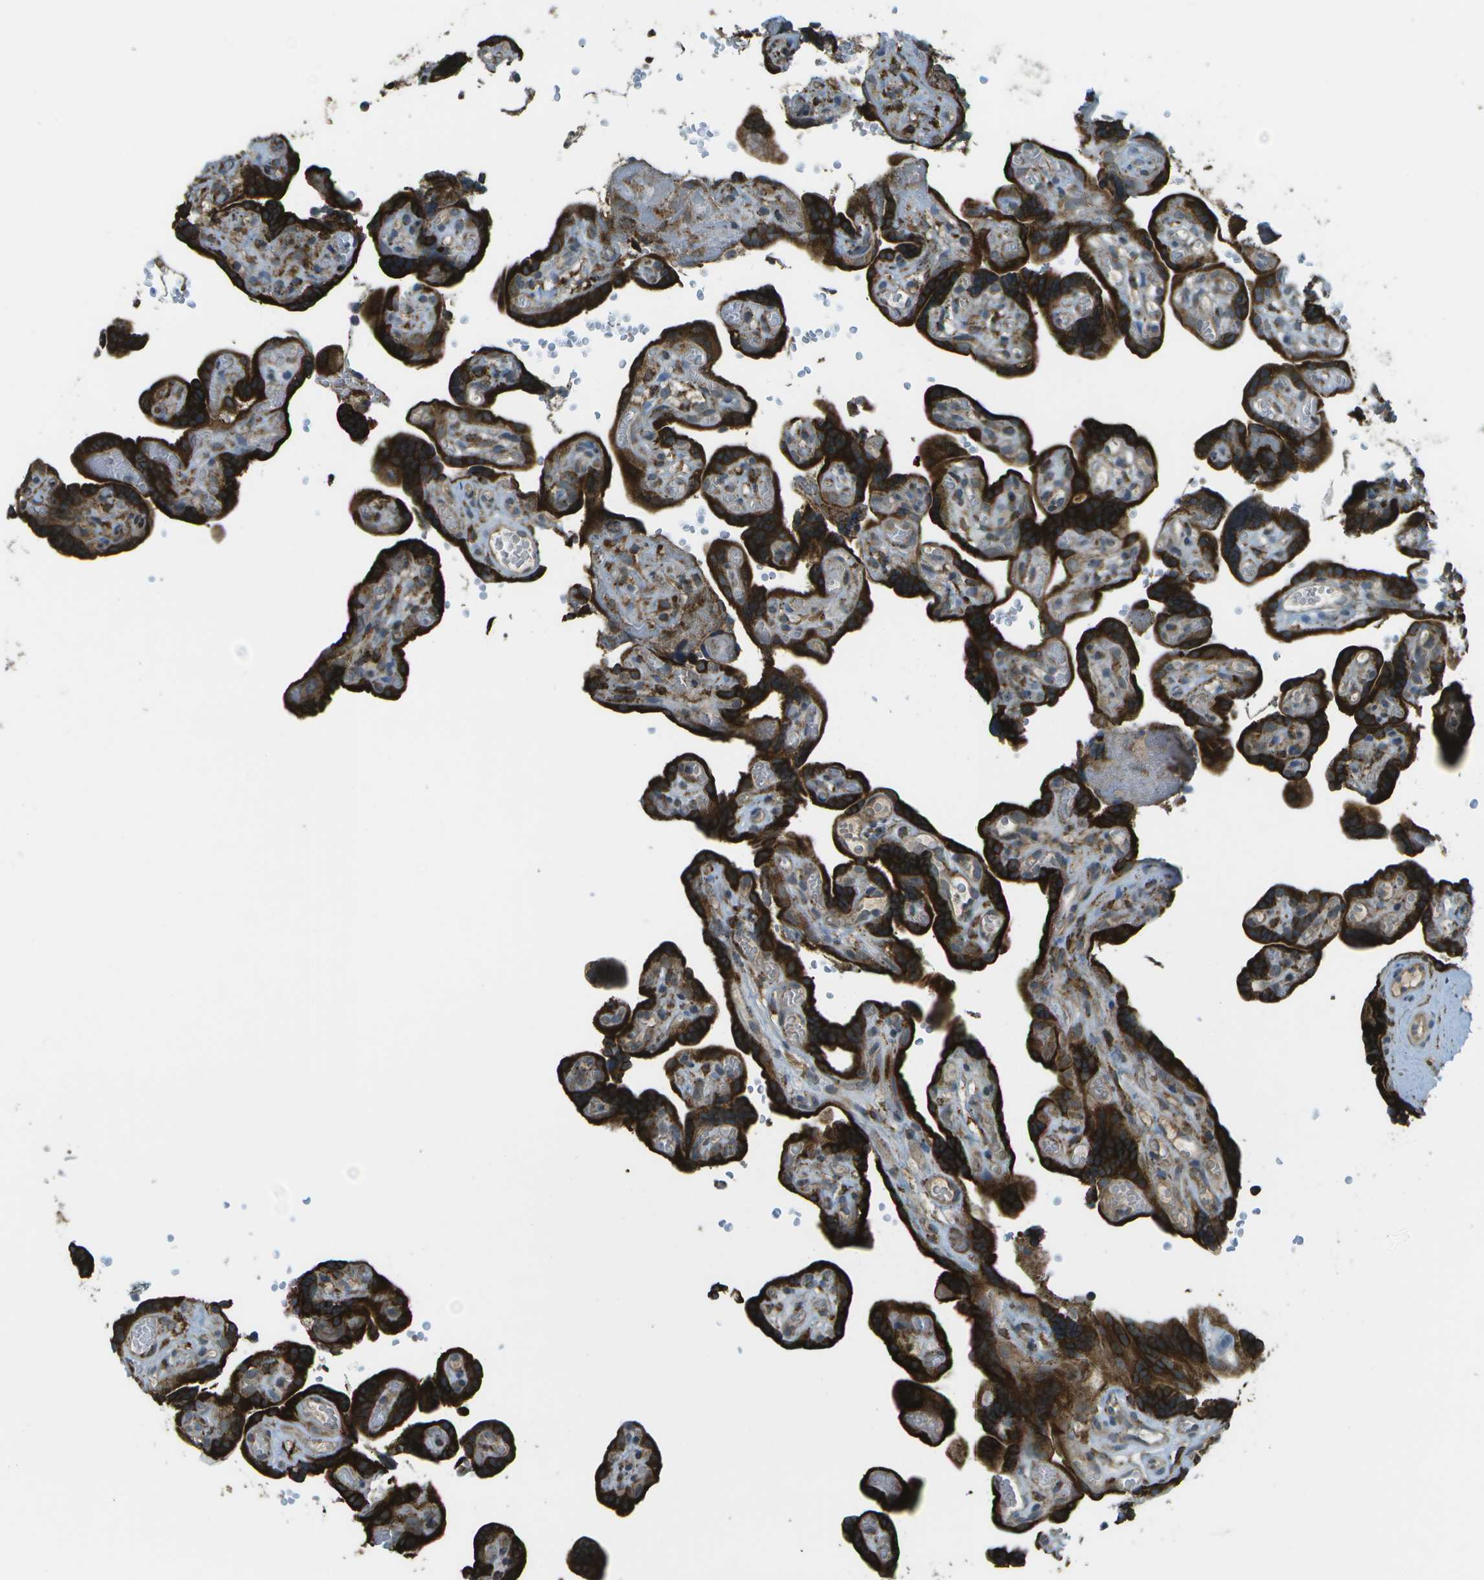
{"staining": {"intensity": "strong", "quantity": ">75%", "location": "cytoplasmic/membranous"}, "tissue": "placenta", "cell_type": "Decidual cells", "image_type": "normal", "snomed": [{"axis": "morphology", "description": "Normal tissue, NOS"}, {"axis": "topography", "description": "Placenta"}], "caption": "Protein staining of benign placenta reveals strong cytoplasmic/membranous staining in approximately >75% of decidual cells. Using DAB (3,3'-diaminobenzidine) (brown) and hematoxylin (blue) stains, captured at high magnification using brightfield microscopy.", "gene": "USP30", "patient": {"sex": "female", "age": 30}}